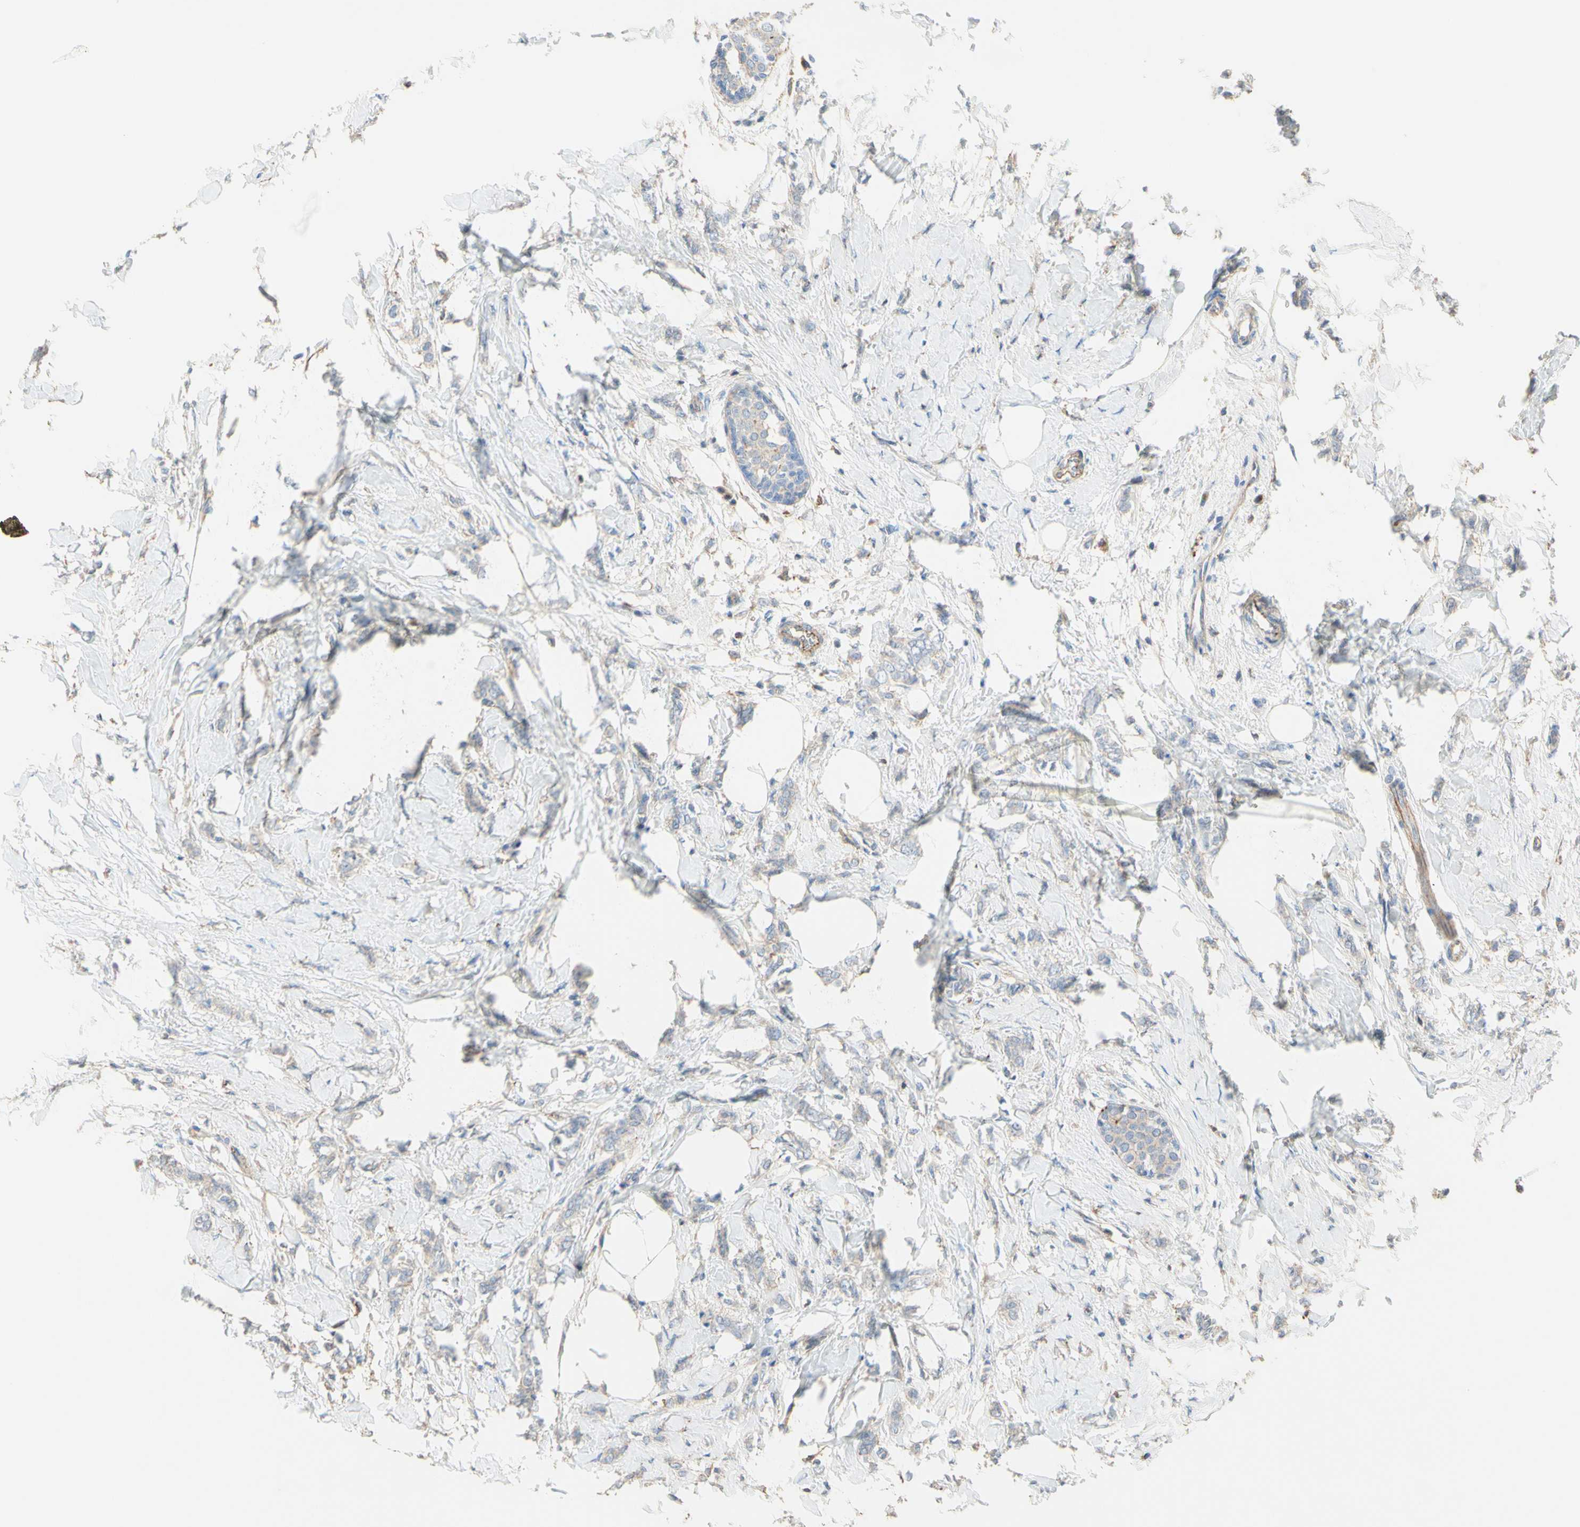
{"staining": {"intensity": "negative", "quantity": "none", "location": "none"}, "tissue": "breast cancer", "cell_type": "Tumor cells", "image_type": "cancer", "snomed": [{"axis": "morphology", "description": "Lobular carcinoma, in situ"}, {"axis": "morphology", "description": "Lobular carcinoma"}, {"axis": "topography", "description": "Breast"}], "caption": "The photomicrograph demonstrates no significant positivity in tumor cells of breast cancer (lobular carcinoma in situ).", "gene": "SEMA4C", "patient": {"sex": "female", "age": 41}}